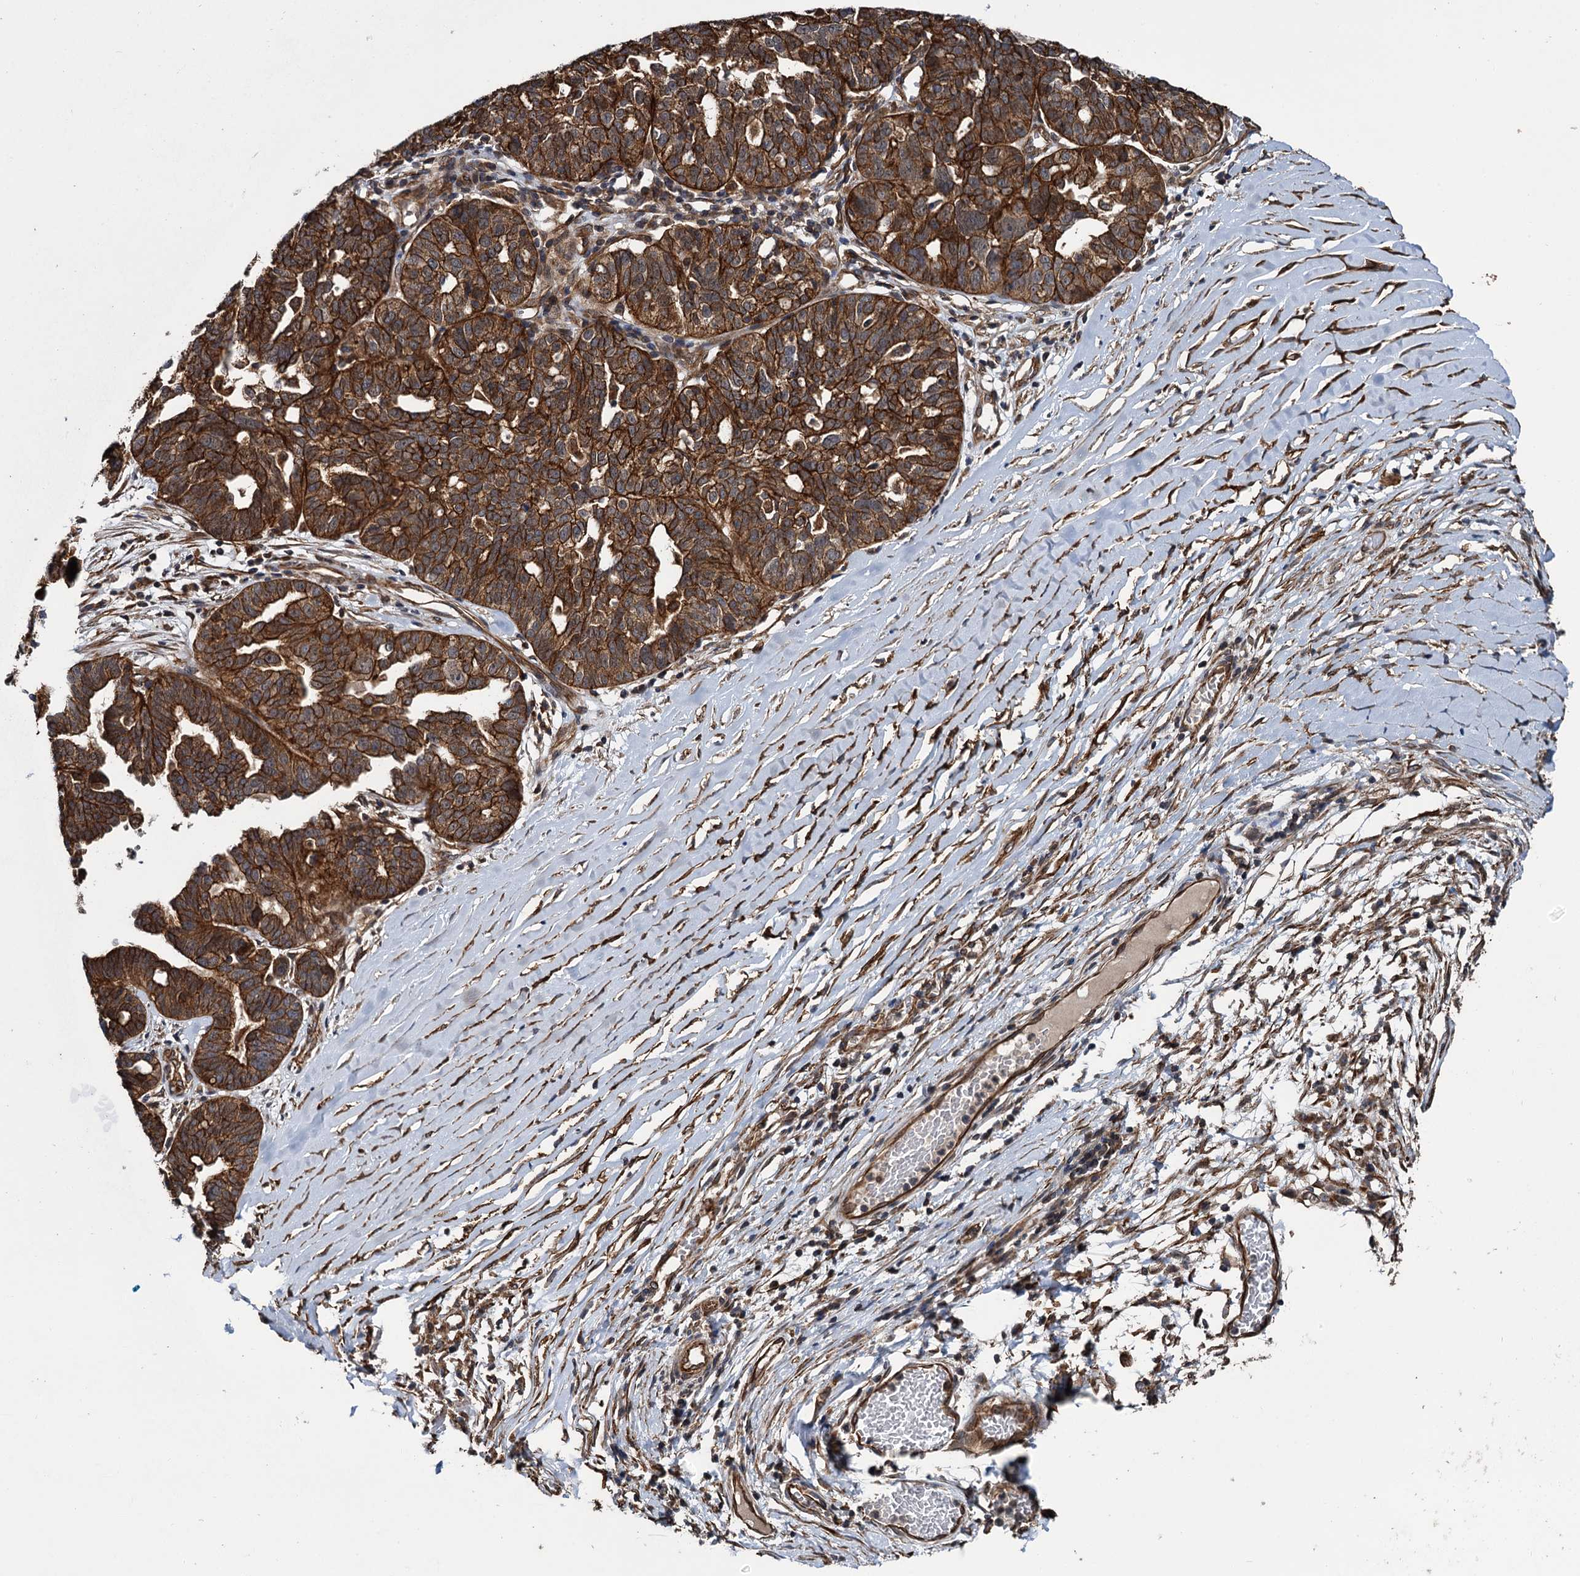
{"staining": {"intensity": "strong", "quantity": ">75%", "location": "cytoplasmic/membranous"}, "tissue": "ovarian cancer", "cell_type": "Tumor cells", "image_type": "cancer", "snomed": [{"axis": "morphology", "description": "Cystadenocarcinoma, serous, NOS"}, {"axis": "topography", "description": "Ovary"}], "caption": "Ovarian cancer stained for a protein (brown) reveals strong cytoplasmic/membranous positive positivity in approximately >75% of tumor cells.", "gene": "ZFYVE19", "patient": {"sex": "female", "age": 59}}